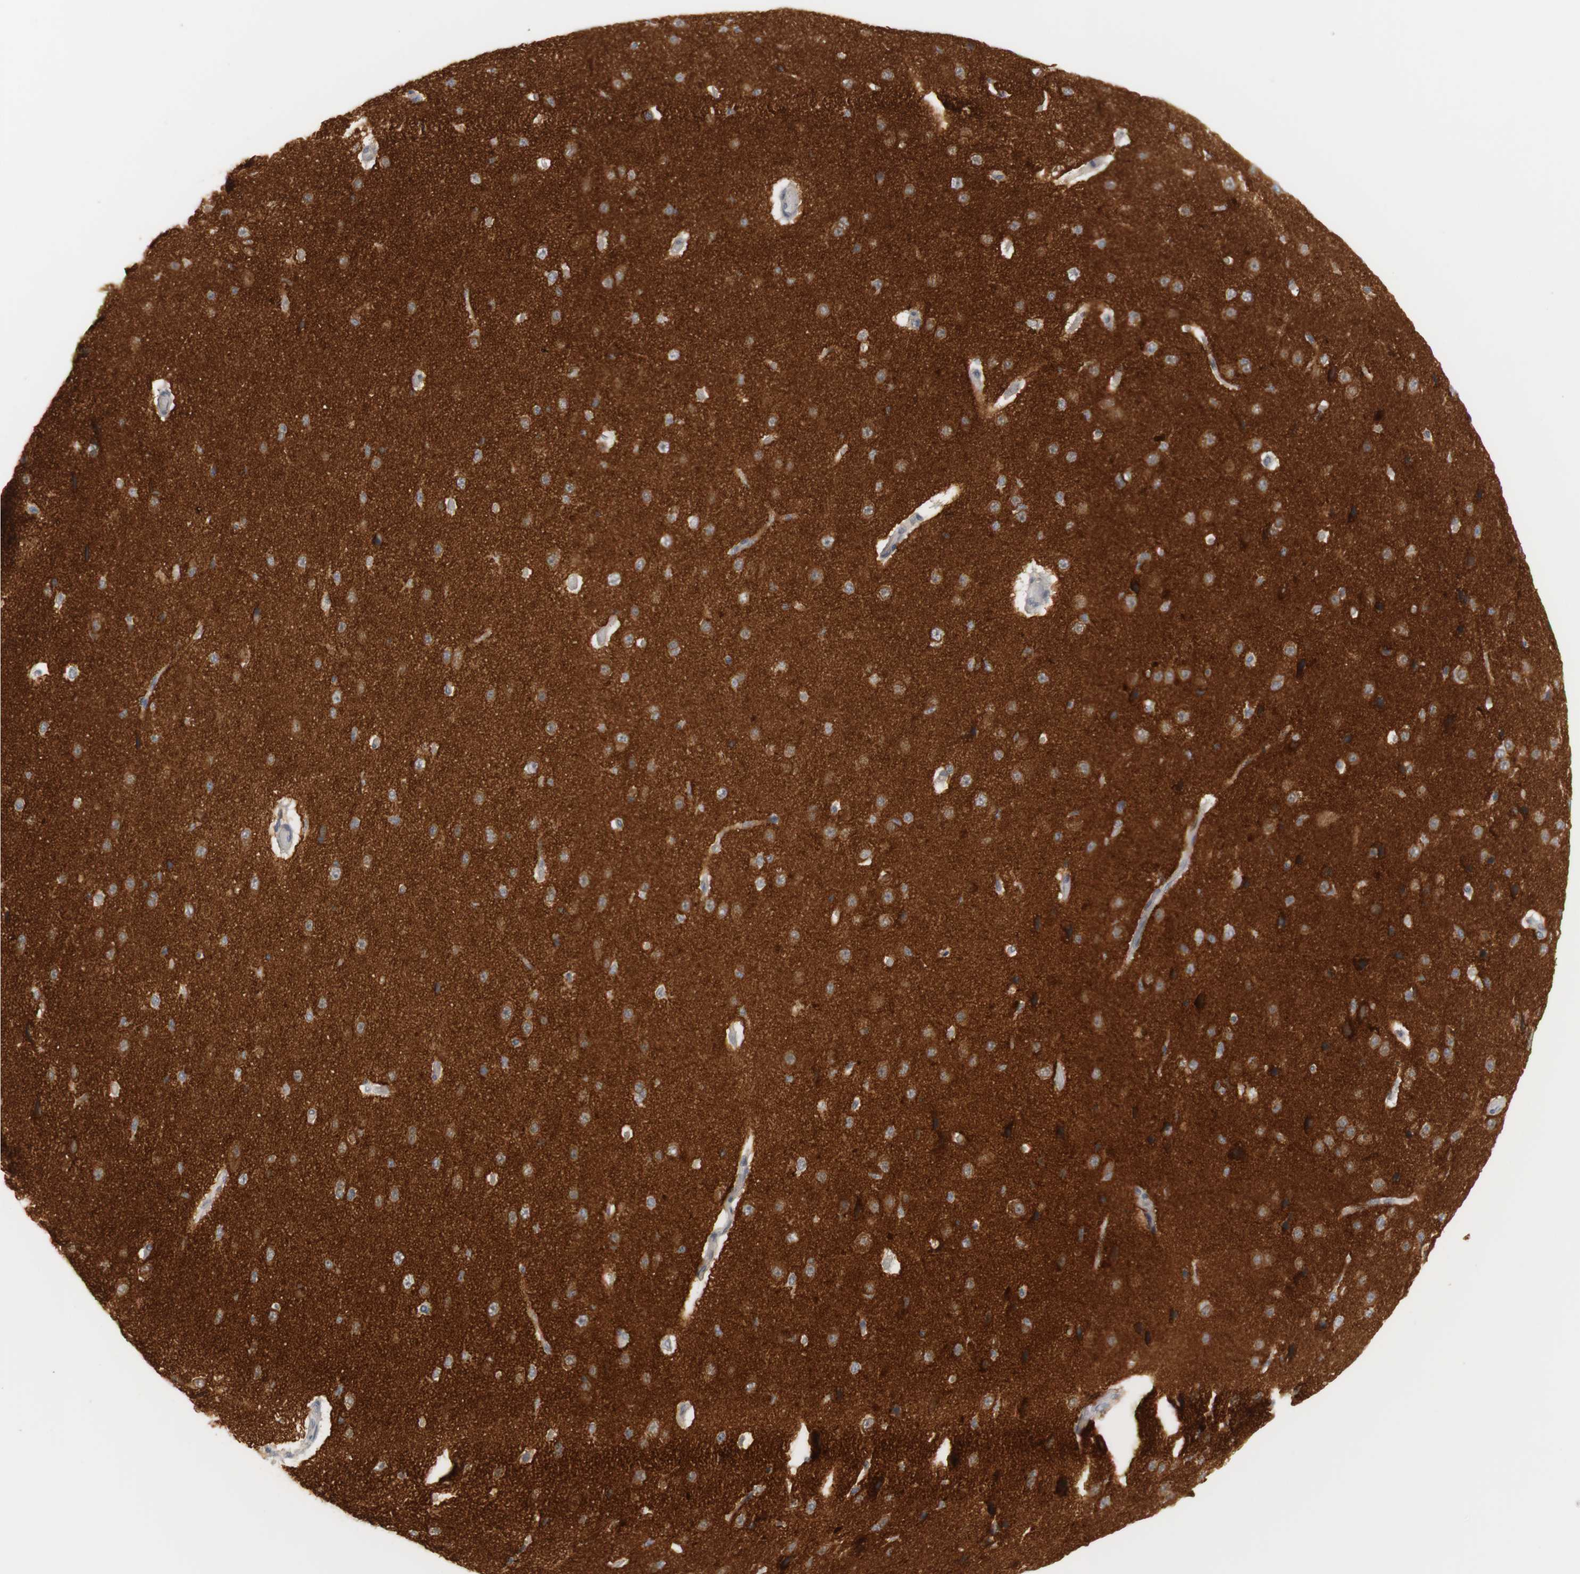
{"staining": {"intensity": "negative", "quantity": "none", "location": "none"}, "tissue": "cerebral cortex", "cell_type": "Endothelial cells", "image_type": "normal", "snomed": [{"axis": "morphology", "description": "Normal tissue, NOS"}, {"axis": "morphology", "description": "Developmental malformation"}, {"axis": "topography", "description": "Cerebral cortex"}], "caption": "This is an IHC histopathology image of unremarkable human cerebral cortex. There is no positivity in endothelial cells.", "gene": "RTN3", "patient": {"sex": "female", "age": 30}}